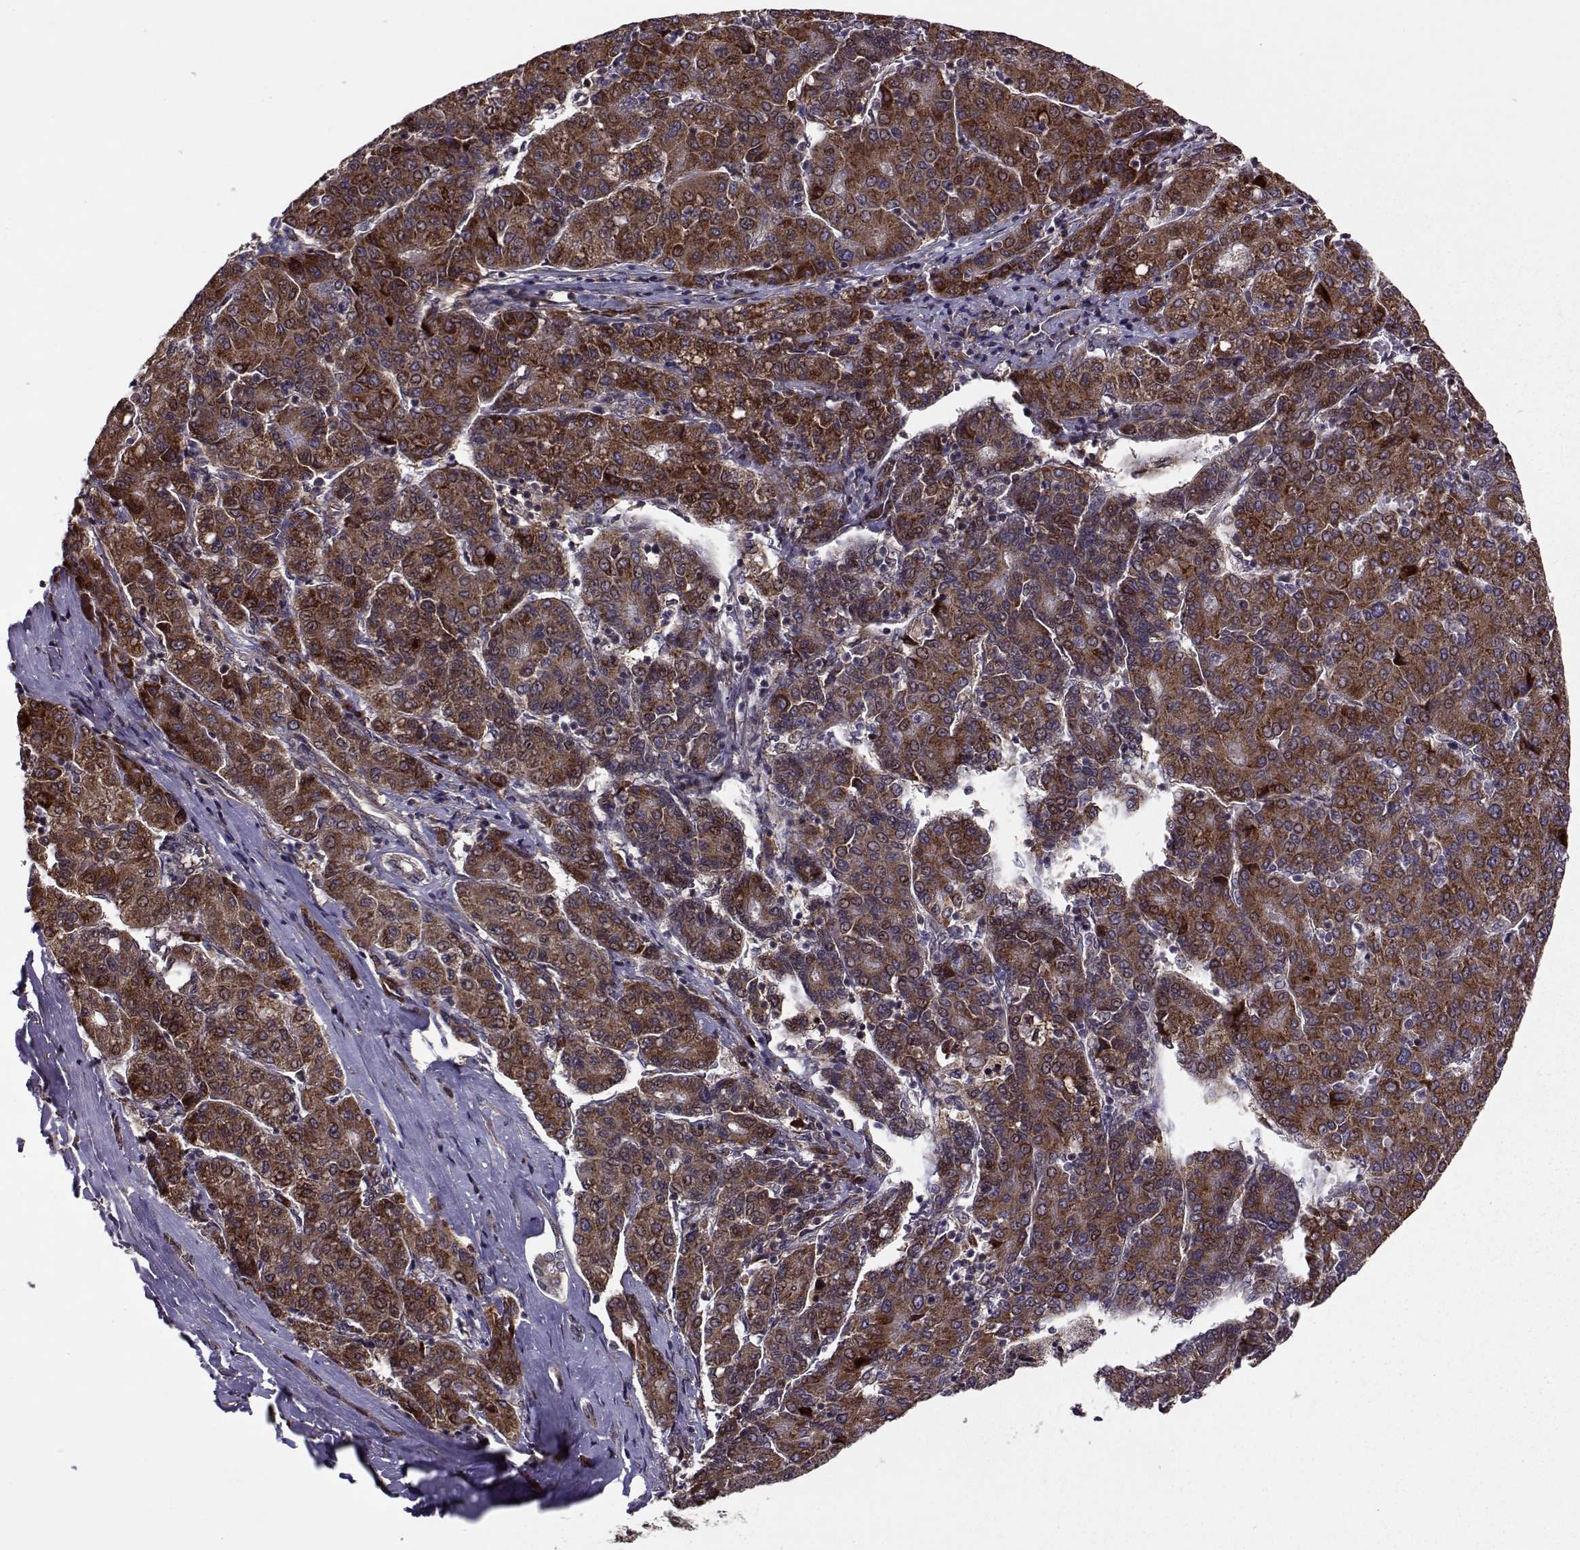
{"staining": {"intensity": "strong", "quantity": ">75%", "location": "cytoplasmic/membranous"}, "tissue": "liver cancer", "cell_type": "Tumor cells", "image_type": "cancer", "snomed": [{"axis": "morphology", "description": "Carcinoma, Hepatocellular, NOS"}, {"axis": "topography", "description": "Liver"}], "caption": "IHC (DAB (3,3'-diaminobenzidine)) staining of hepatocellular carcinoma (liver) exhibits strong cytoplasmic/membranous protein positivity in about >75% of tumor cells.", "gene": "RPL31", "patient": {"sex": "male", "age": 65}}